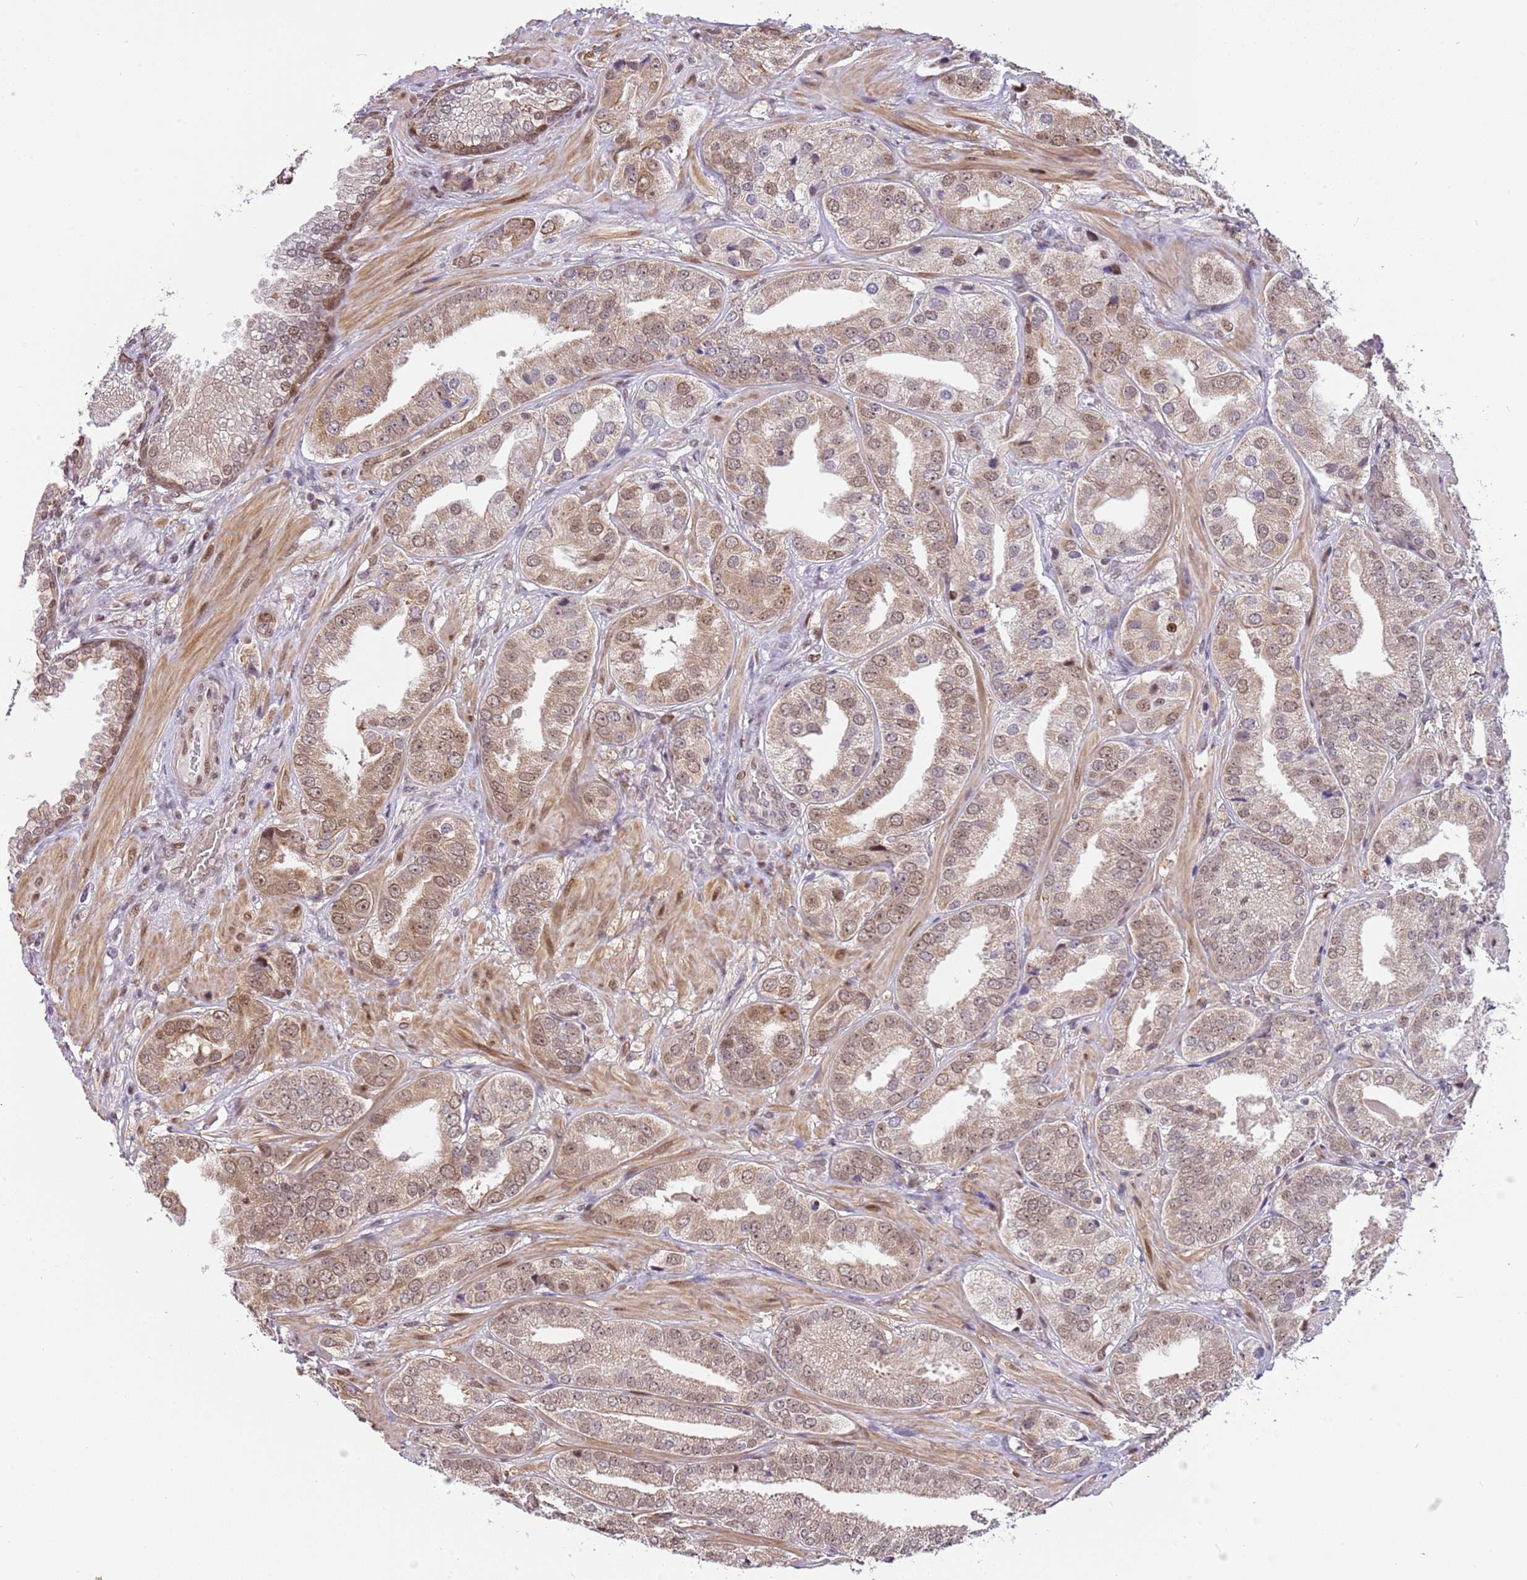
{"staining": {"intensity": "weak", "quantity": ">75%", "location": "cytoplasmic/membranous,nuclear"}, "tissue": "prostate cancer", "cell_type": "Tumor cells", "image_type": "cancer", "snomed": [{"axis": "morphology", "description": "Adenocarcinoma, High grade"}, {"axis": "topography", "description": "Prostate"}], "caption": "Human prostate cancer (high-grade adenocarcinoma) stained for a protein (brown) reveals weak cytoplasmic/membranous and nuclear positive positivity in about >75% of tumor cells.", "gene": "RFK", "patient": {"sex": "male", "age": 63}}